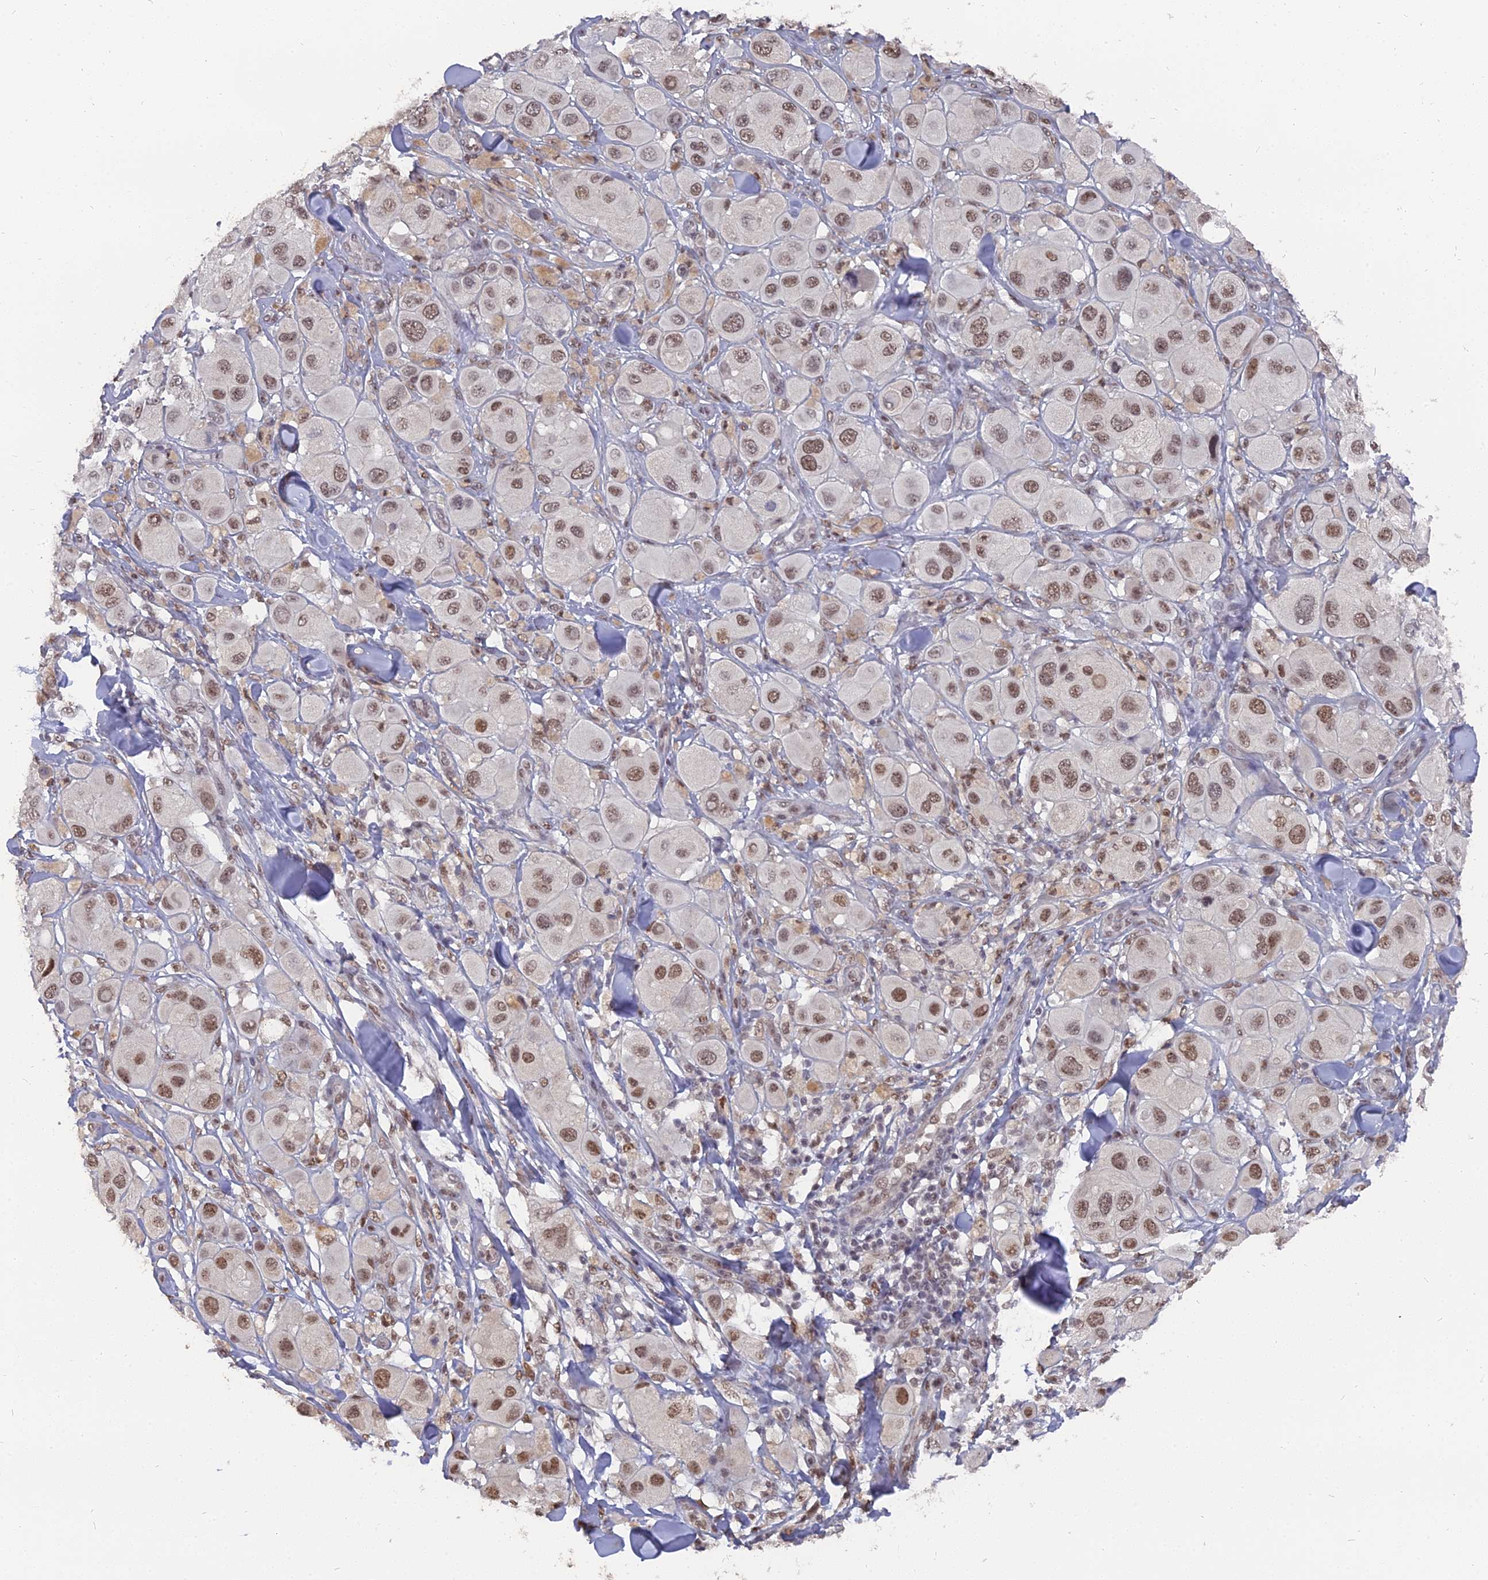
{"staining": {"intensity": "moderate", "quantity": ">75%", "location": "nuclear"}, "tissue": "melanoma", "cell_type": "Tumor cells", "image_type": "cancer", "snomed": [{"axis": "morphology", "description": "Malignant melanoma, Metastatic site"}, {"axis": "topography", "description": "Skin"}], "caption": "Malignant melanoma (metastatic site) stained with DAB immunohistochemistry demonstrates medium levels of moderate nuclear staining in approximately >75% of tumor cells. (IHC, brightfield microscopy, high magnification).", "gene": "NR1H3", "patient": {"sex": "male", "age": 41}}